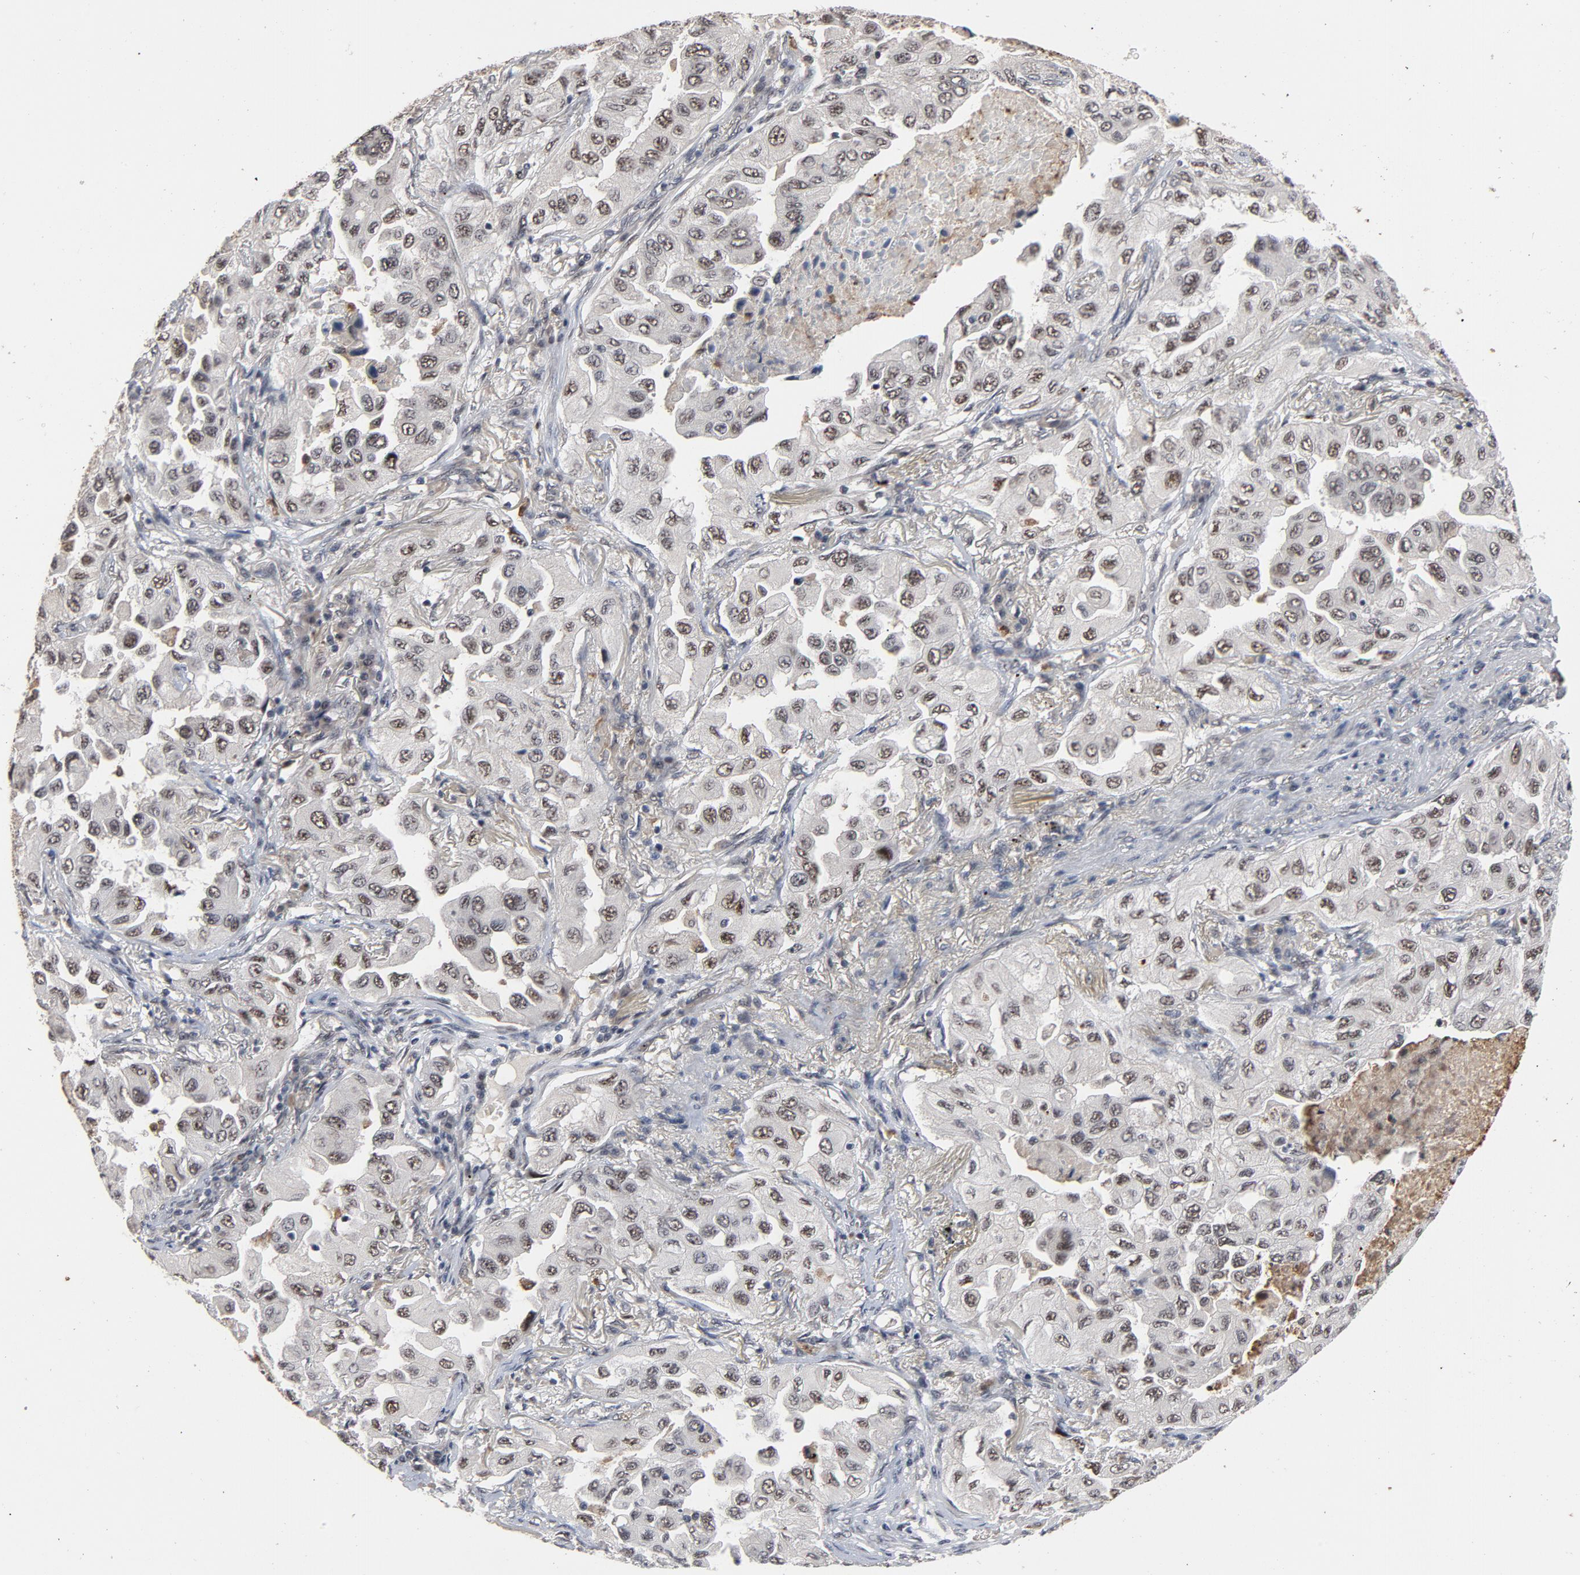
{"staining": {"intensity": "weak", "quantity": "25%-75%", "location": "nuclear"}, "tissue": "lung cancer", "cell_type": "Tumor cells", "image_type": "cancer", "snomed": [{"axis": "morphology", "description": "Adenocarcinoma, NOS"}, {"axis": "topography", "description": "Lung"}], "caption": "The photomicrograph exhibits staining of lung adenocarcinoma, revealing weak nuclear protein expression (brown color) within tumor cells. (IHC, brightfield microscopy, high magnification).", "gene": "RTL5", "patient": {"sex": "female", "age": 65}}